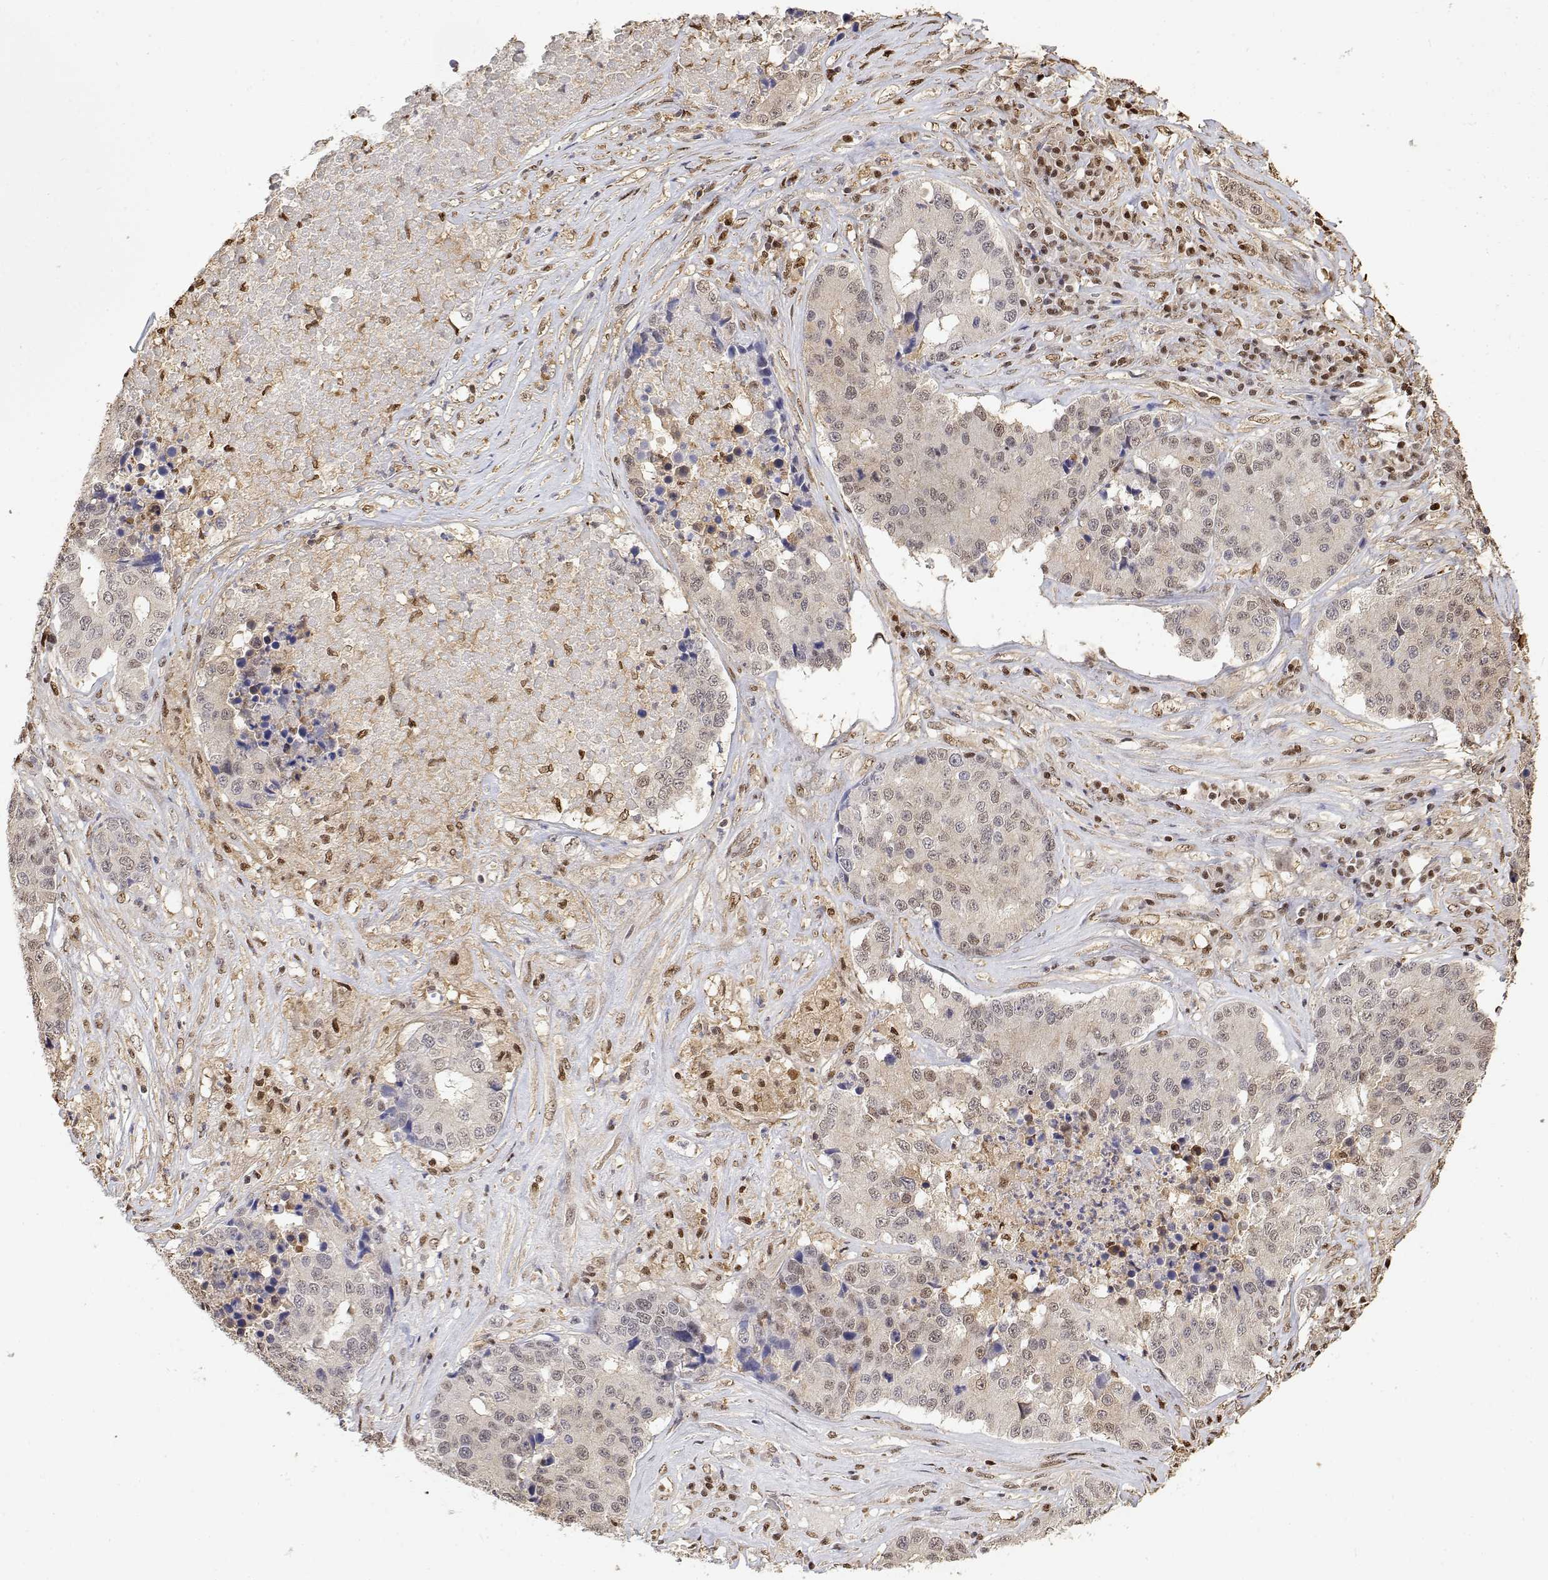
{"staining": {"intensity": "weak", "quantity": "25%-75%", "location": "nuclear"}, "tissue": "stomach cancer", "cell_type": "Tumor cells", "image_type": "cancer", "snomed": [{"axis": "morphology", "description": "Adenocarcinoma, NOS"}, {"axis": "topography", "description": "Stomach"}], "caption": "Stomach cancer tissue exhibits weak nuclear expression in approximately 25%-75% of tumor cells", "gene": "TPI1", "patient": {"sex": "male", "age": 71}}